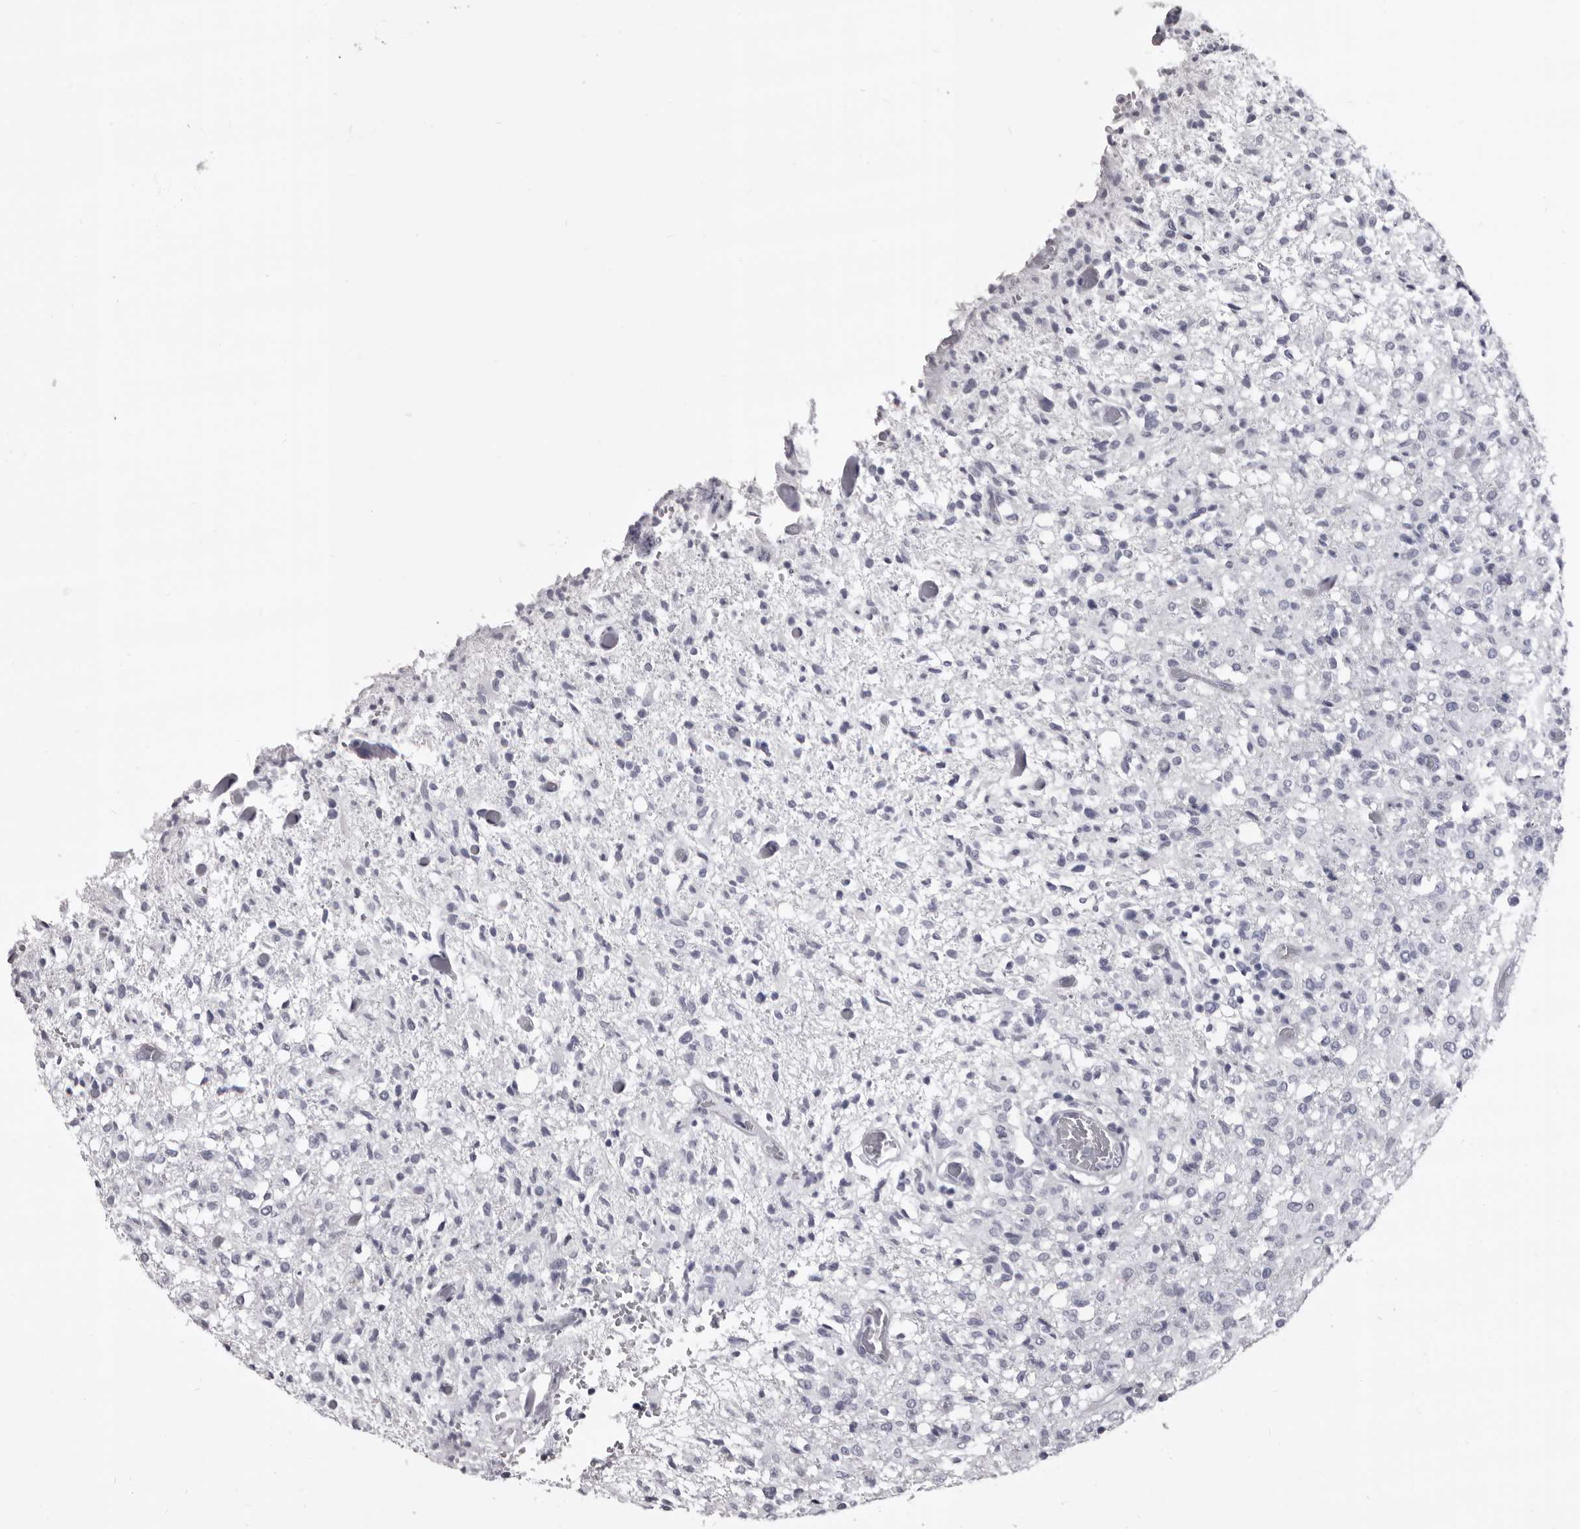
{"staining": {"intensity": "negative", "quantity": "none", "location": "none"}, "tissue": "glioma", "cell_type": "Tumor cells", "image_type": "cancer", "snomed": [{"axis": "morphology", "description": "Glioma, malignant, High grade"}, {"axis": "topography", "description": "Brain"}], "caption": "High power microscopy histopathology image of an immunohistochemistry (IHC) photomicrograph of glioma, revealing no significant positivity in tumor cells.", "gene": "GZMH", "patient": {"sex": "female", "age": 57}}